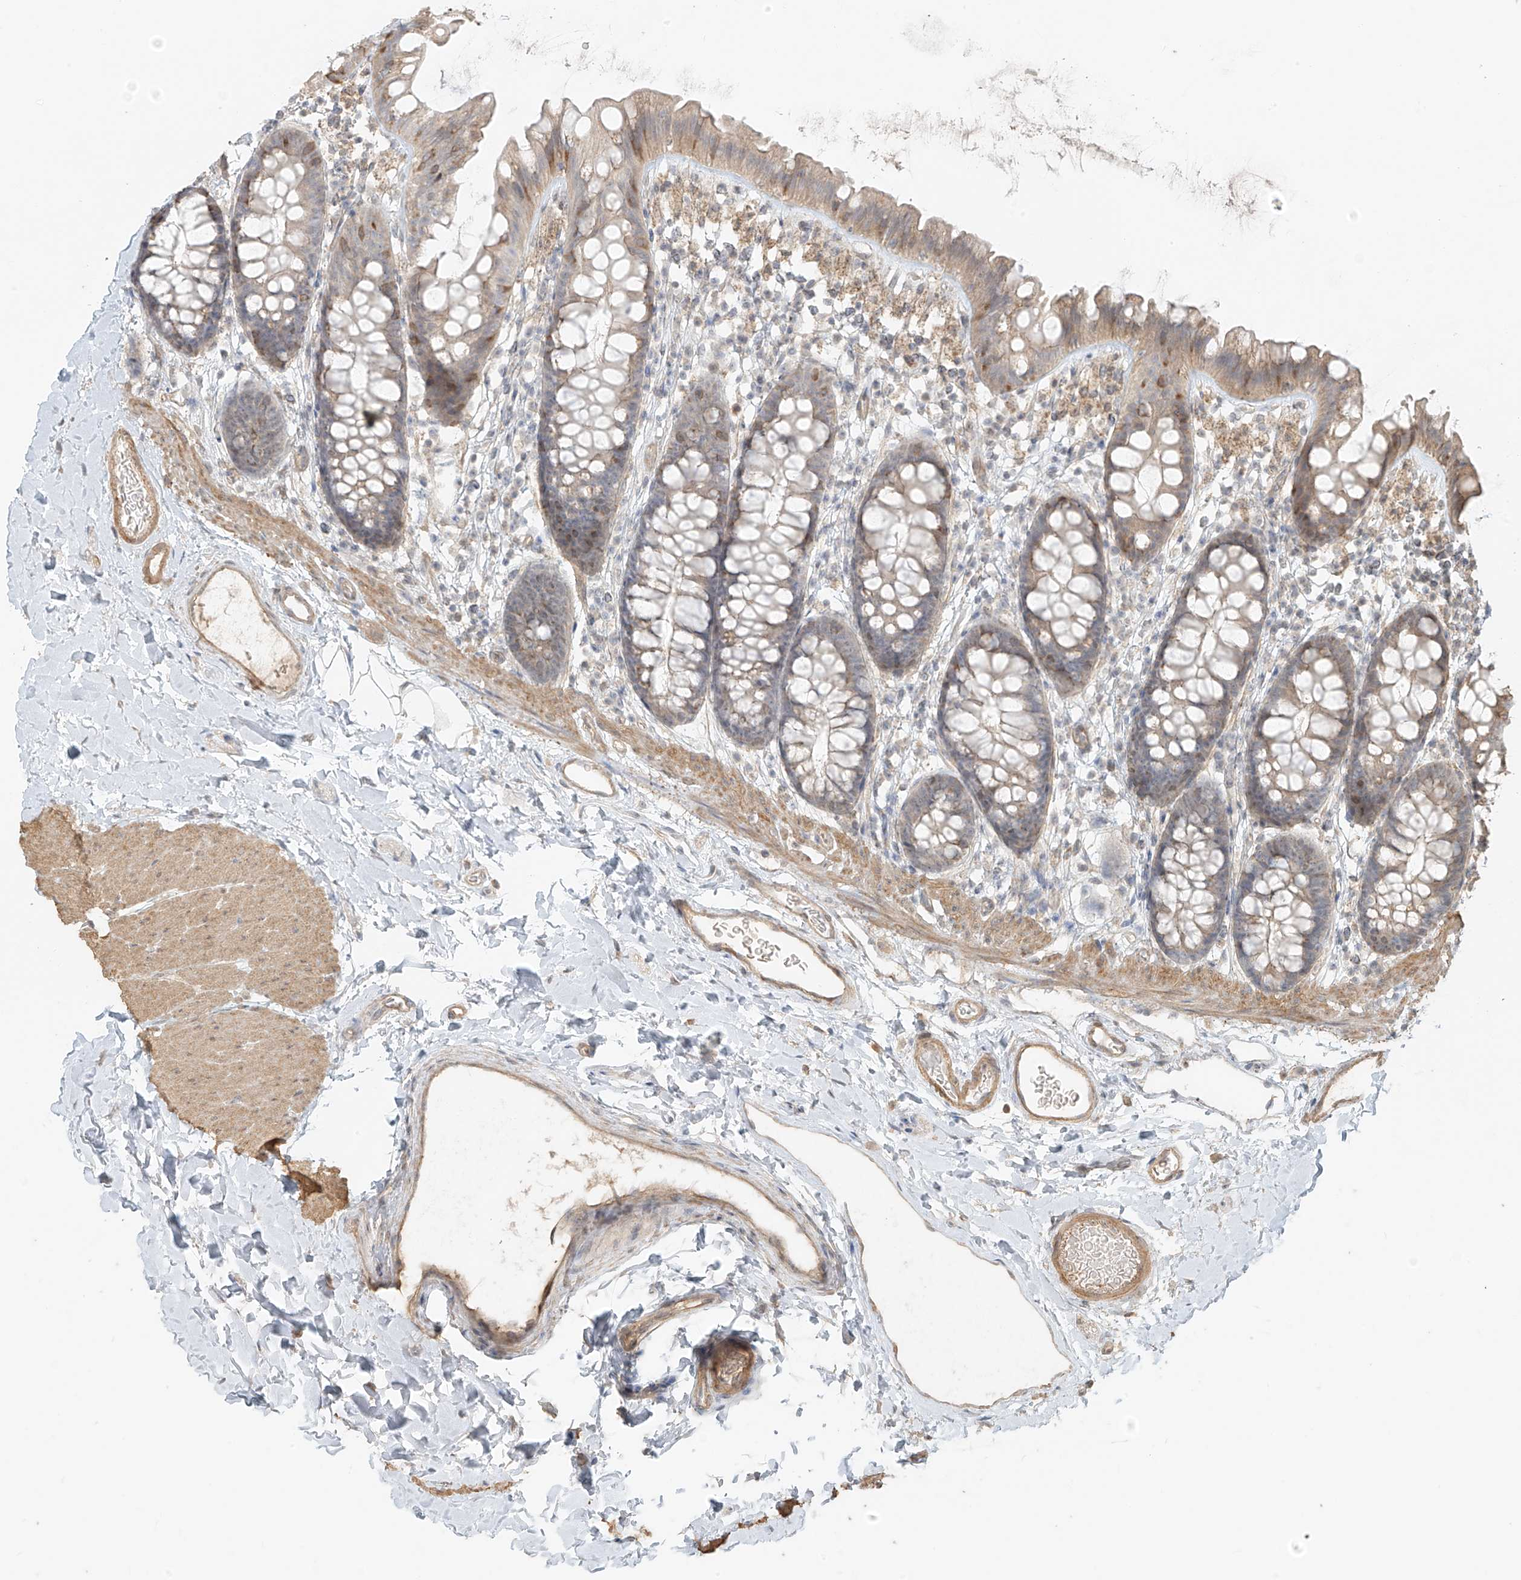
{"staining": {"intensity": "weak", "quantity": ">75%", "location": "cytoplasmic/membranous"}, "tissue": "colon", "cell_type": "Endothelial cells", "image_type": "normal", "snomed": [{"axis": "morphology", "description": "Normal tissue, NOS"}, {"axis": "topography", "description": "Colon"}], "caption": "This image demonstrates immunohistochemistry staining of unremarkable human colon, with low weak cytoplasmic/membranous staining in about >75% of endothelial cells.", "gene": "ABCD1", "patient": {"sex": "female", "age": 62}}